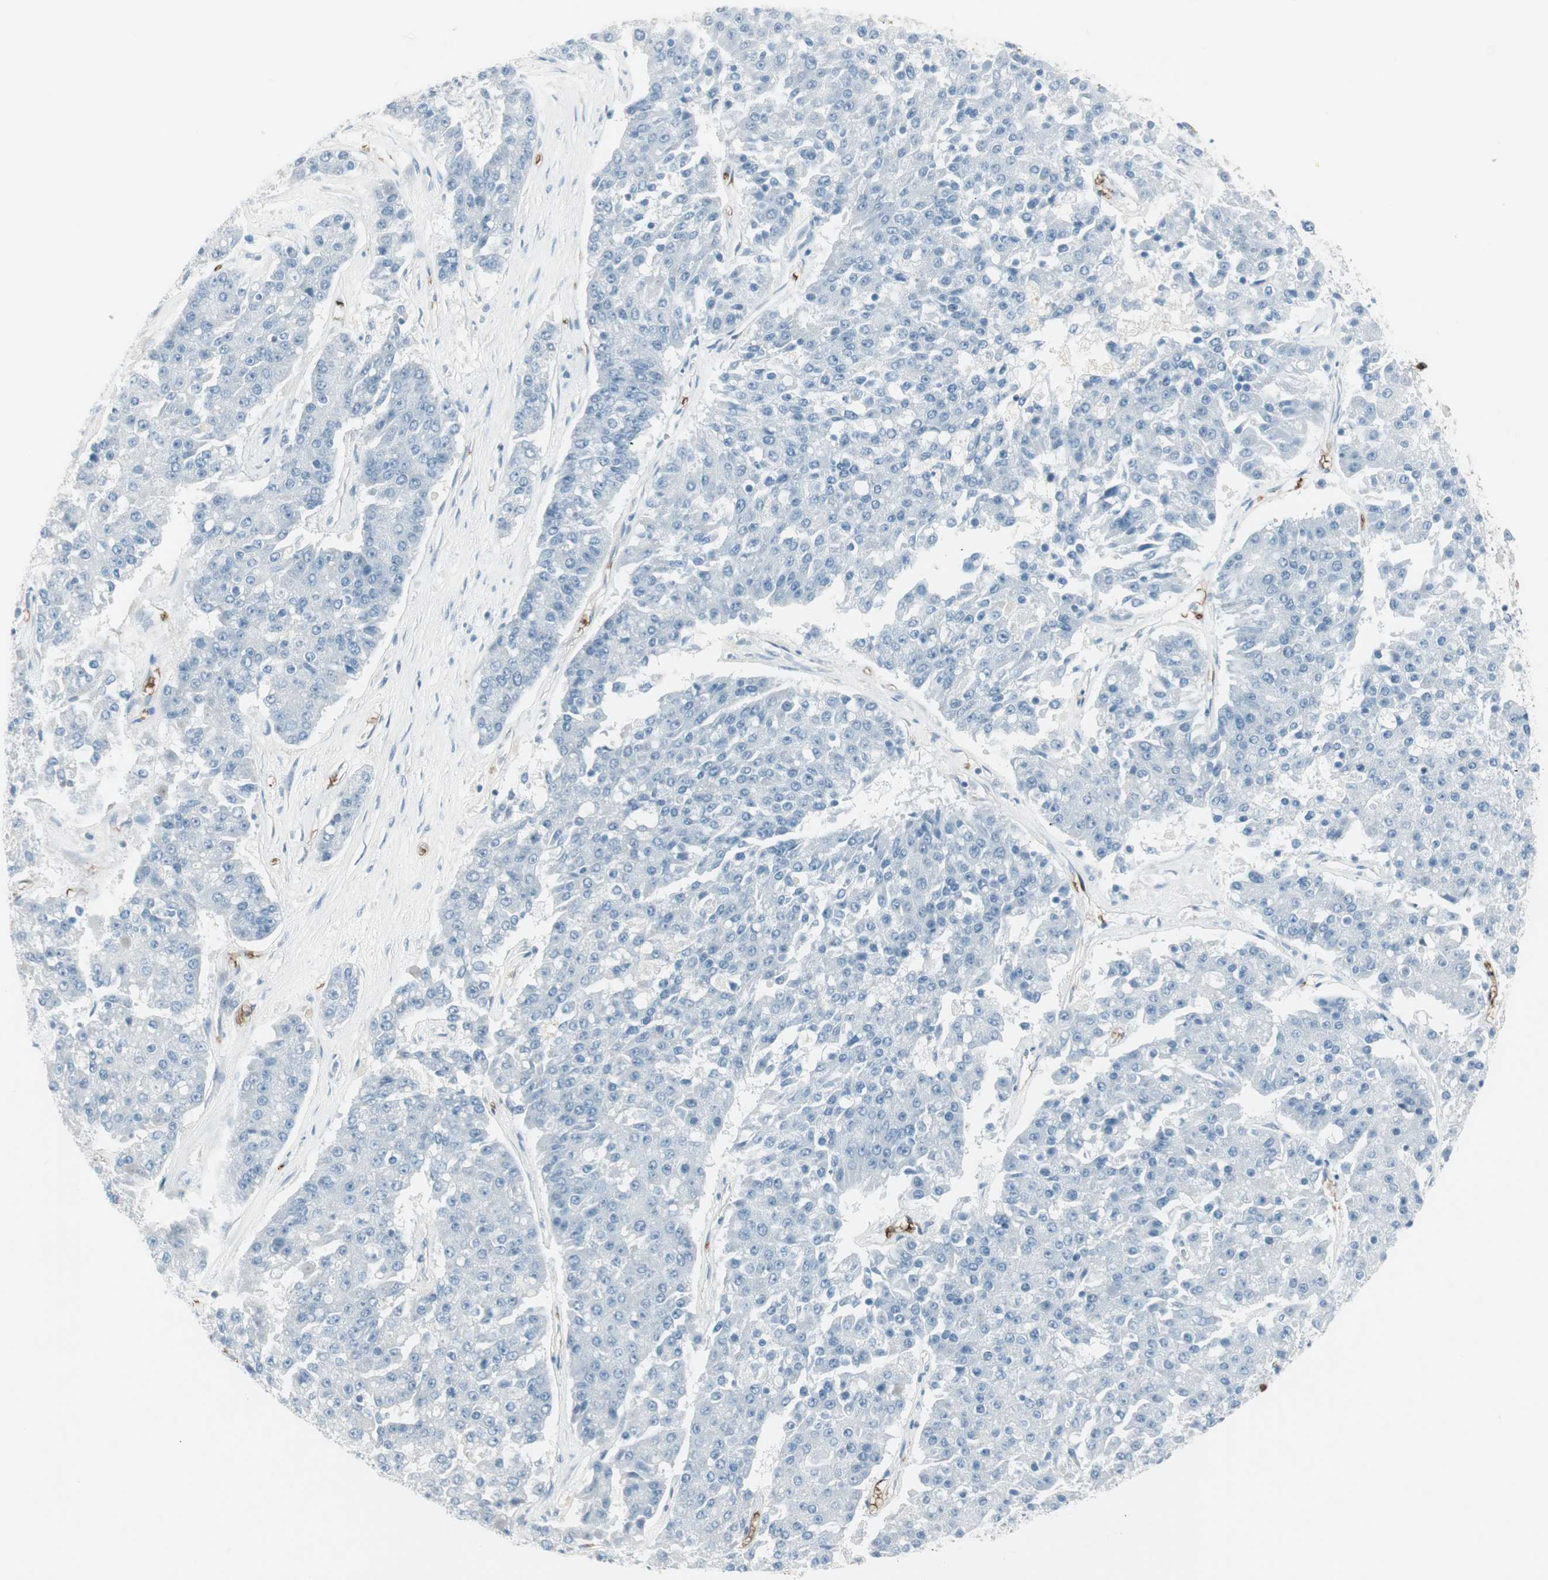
{"staining": {"intensity": "negative", "quantity": "none", "location": "none"}, "tissue": "pancreatic cancer", "cell_type": "Tumor cells", "image_type": "cancer", "snomed": [{"axis": "morphology", "description": "Adenocarcinoma, NOS"}, {"axis": "topography", "description": "Pancreas"}], "caption": "Immunohistochemistry (IHC) of pancreatic adenocarcinoma shows no staining in tumor cells. (DAB IHC visualized using brightfield microscopy, high magnification).", "gene": "MAP4K1", "patient": {"sex": "male", "age": 50}}